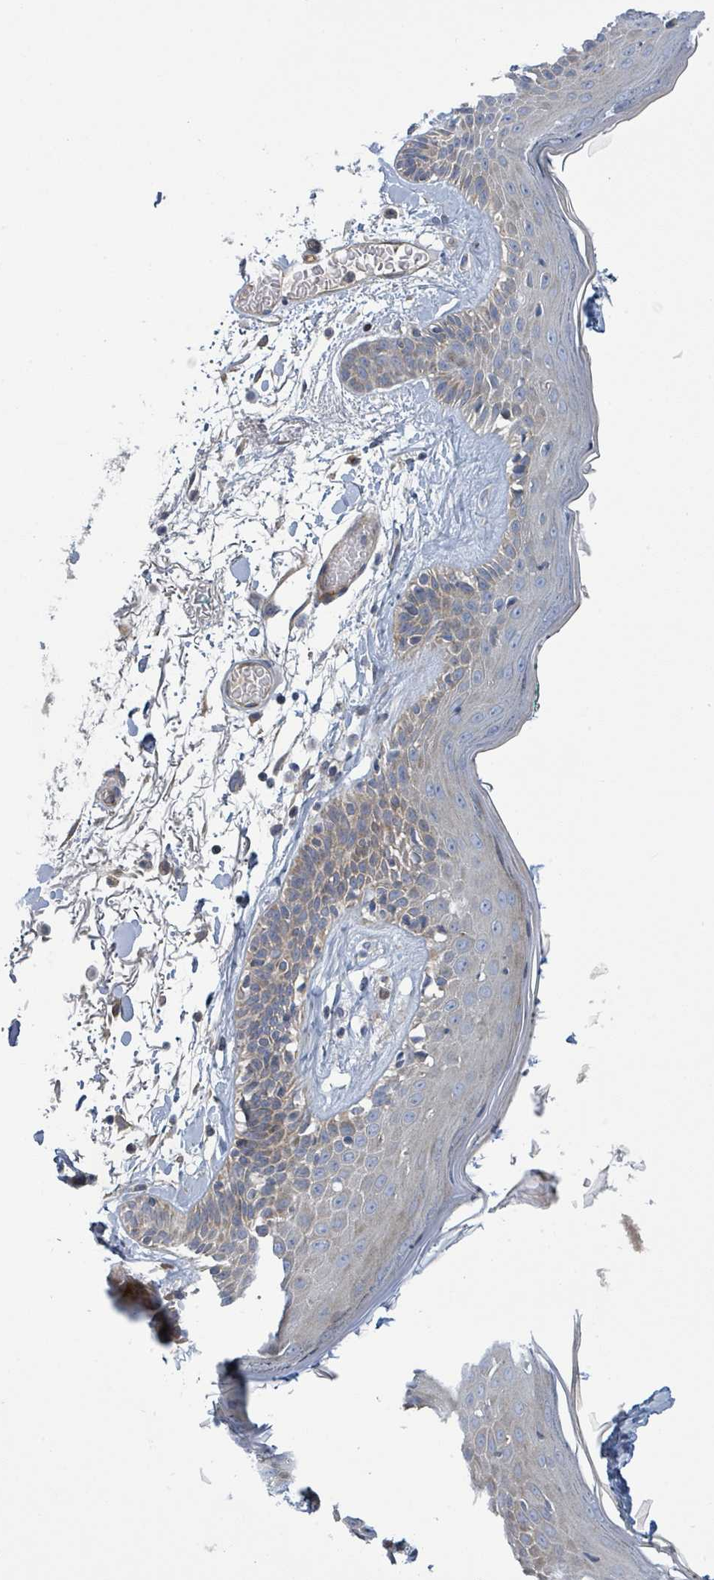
{"staining": {"intensity": "negative", "quantity": "none", "location": "none"}, "tissue": "skin", "cell_type": "Fibroblasts", "image_type": "normal", "snomed": [{"axis": "morphology", "description": "Normal tissue, NOS"}, {"axis": "topography", "description": "Skin"}], "caption": "Immunohistochemistry (IHC) image of normal skin: human skin stained with DAB reveals no significant protein expression in fibroblasts. The staining is performed using DAB brown chromogen with nuclei counter-stained in using hematoxylin.", "gene": "CFAP210", "patient": {"sex": "male", "age": 79}}